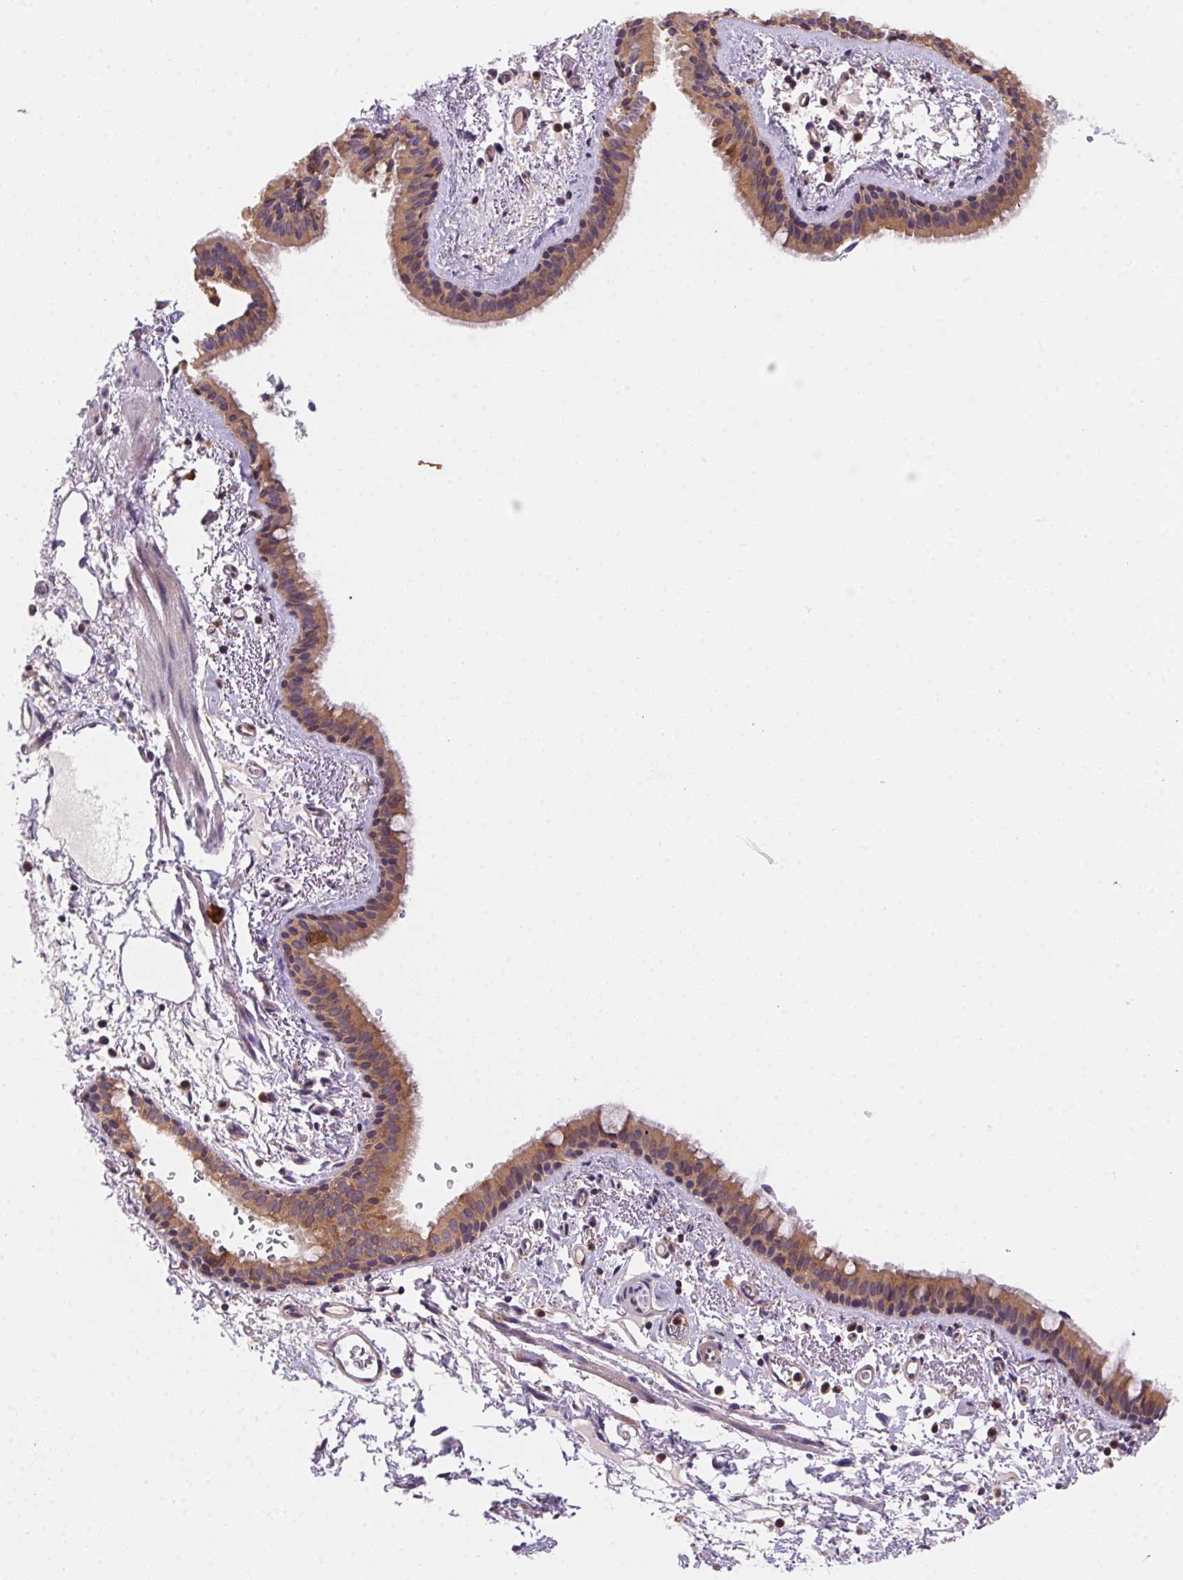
{"staining": {"intensity": "moderate", "quantity": ">75%", "location": "cytoplasmic/membranous"}, "tissue": "bronchus", "cell_type": "Respiratory epithelial cells", "image_type": "normal", "snomed": [{"axis": "morphology", "description": "Normal tissue, NOS"}, {"axis": "topography", "description": "Bronchus"}], "caption": "Bronchus stained with IHC reveals moderate cytoplasmic/membranous staining in about >75% of respiratory epithelial cells.", "gene": "PRKAA1", "patient": {"sex": "female", "age": 61}}